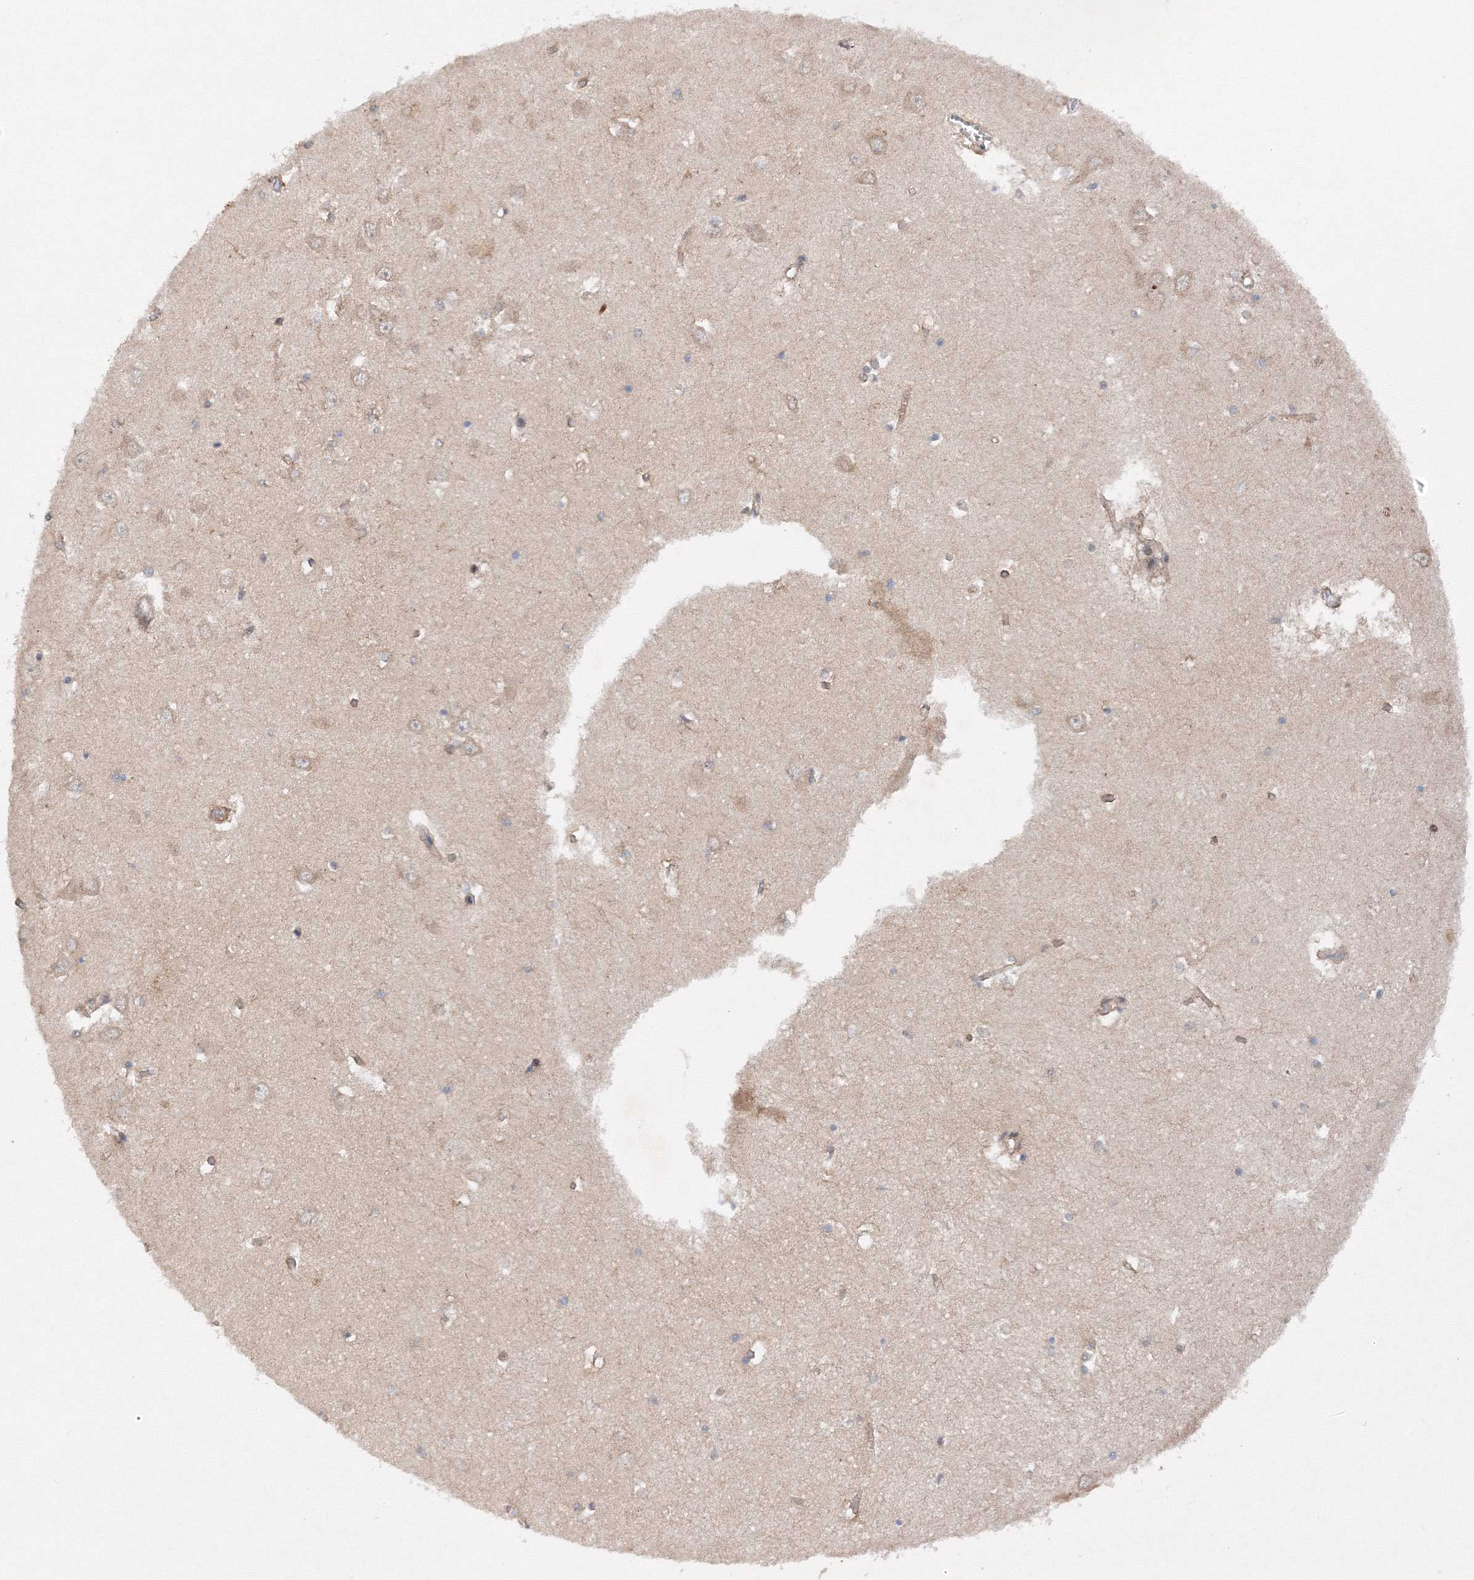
{"staining": {"intensity": "weak", "quantity": "<25%", "location": "cytoplasmic/membranous"}, "tissue": "hippocampus", "cell_type": "Glial cells", "image_type": "normal", "snomed": [{"axis": "morphology", "description": "Normal tissue, NOS"}, {"axis": "topography", "description": "Hippocampus"}], "caption": "DAB immunohistochemical staining of benign human hippocampus displays no significant positivity in glial cells.", "gene": "DCTD", "patient": {"sex": "male", "age": 70}}